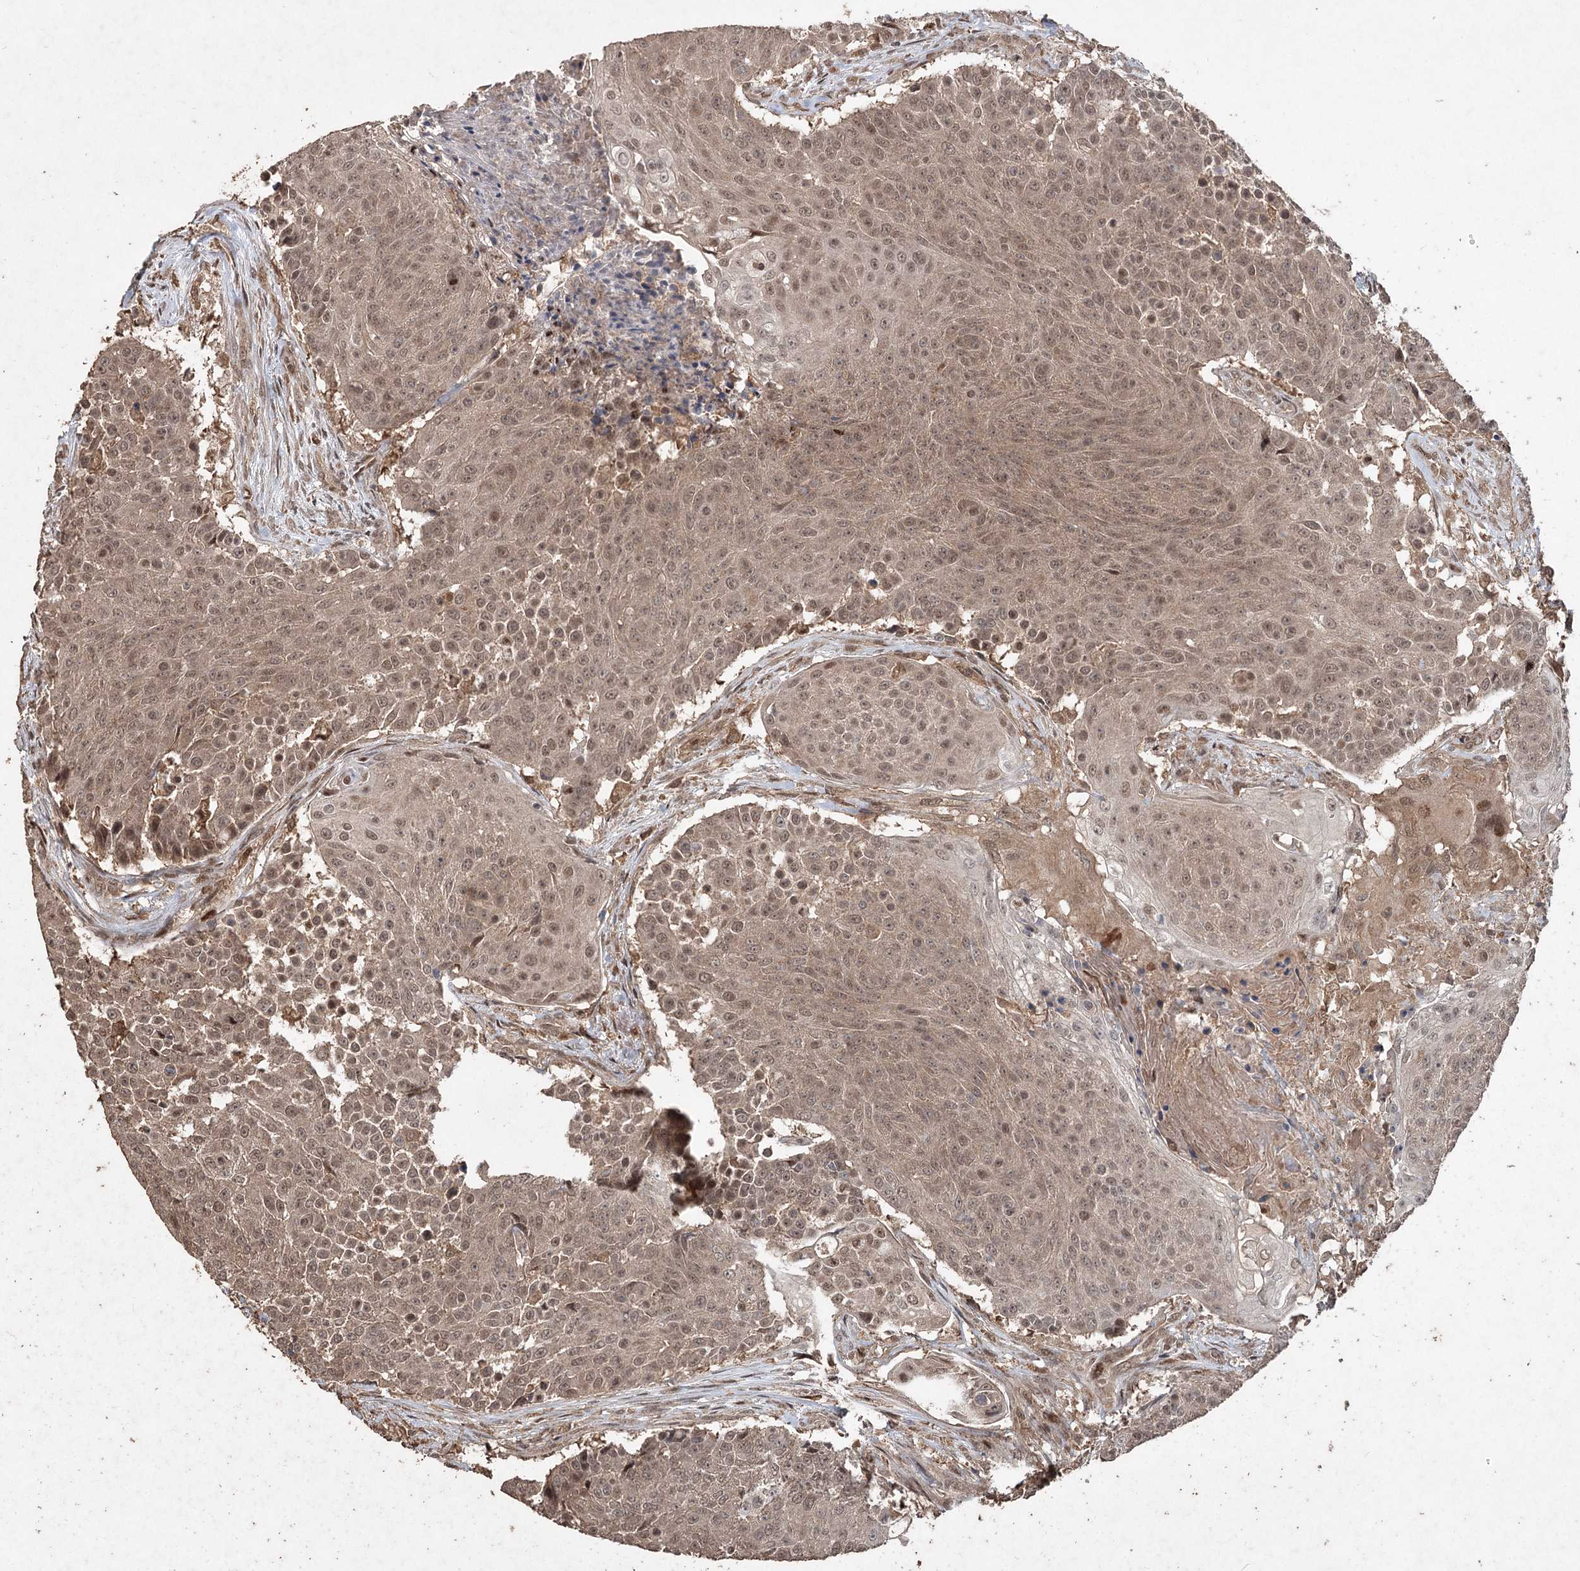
{"staining": {"intensity": "weak", "quantity": ">75%", "location": "cytoplasmic/membranous,nuclear"}, "tissue": "urothelial cancer", "cell_type": "Tumor cells", "image_type": "cancer", "snomed": [{"axis": "morphology", "description": "Urothelial carcinoma, High grade"}, {"axis": "topography", "description": "Urinary bladder"}], "caption": "This image exhibits immunohistochemistry staining of urothelial cancer, with low weak cytoplasmic/membranous and nuclear expression in approximately >75% of tumor cells.", "gene": "FBXO7", "patient": {"sex": "female", "age": 63}}